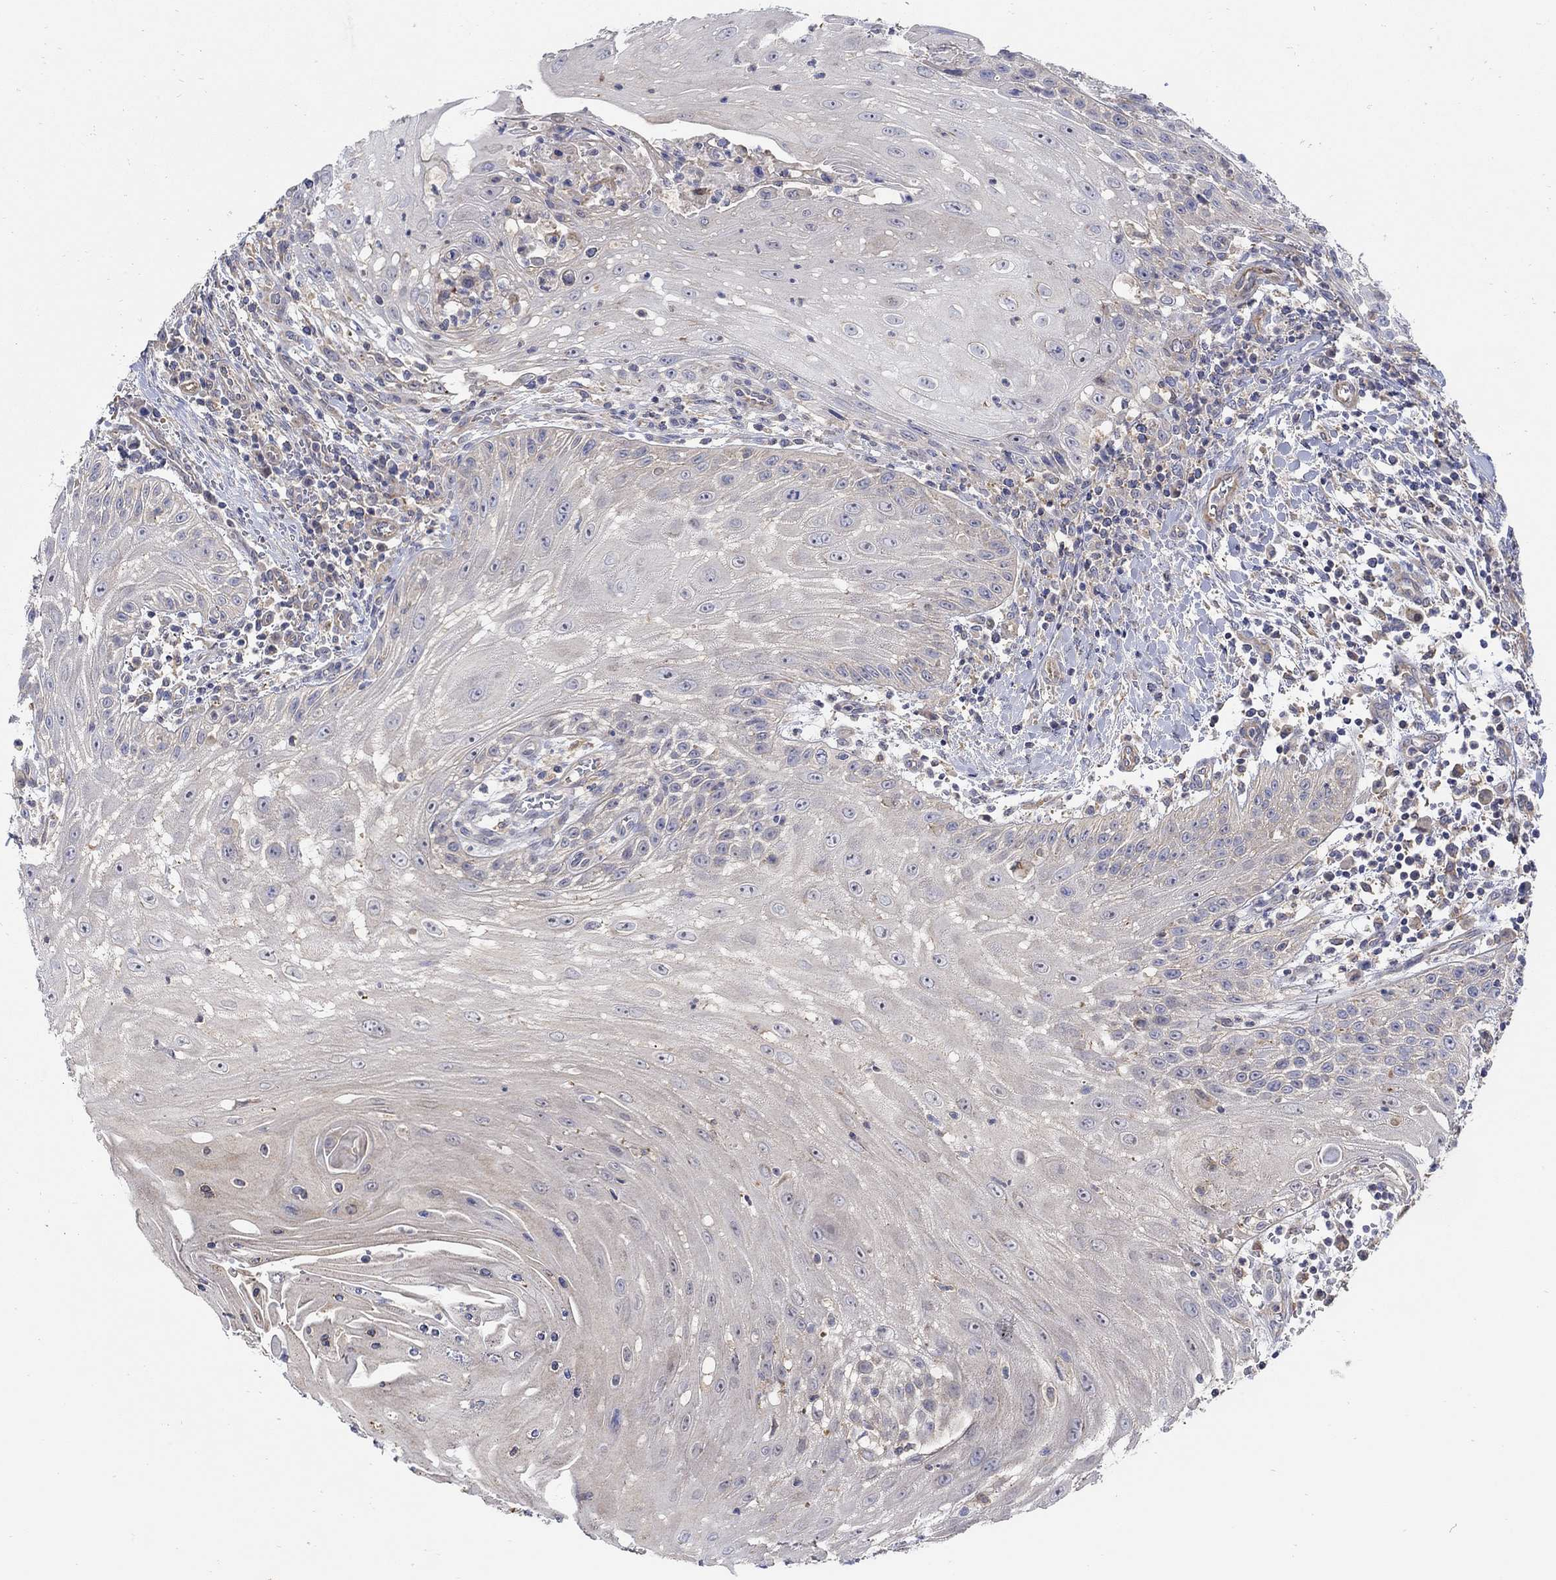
{"staining": {"intensity": "negative", "quantity": "none", "location": "none"}, "tissue": "head and neck cancer", "cell_type": "Tumor cells", "image_type": "cancer", "snomed": [{"axis": "morphology", "description": "Squamous cell carcinoma, NOS"}, {"axis": "topography", "description": "Oral tissue"}, {"axis": "topography", "description": "Head-Neck"}], "caption": "Immunohistochemistry histopathology image of neoplastic tissue: head and neck cancer stained with DAB reveals no significant protein staining in tumor cells. The staining is performed using DAB (3,3'-diaminobenzidine) brown chromogen with nuclei counter-stained in using hematoxylin.", "gene": "TEKT3", "patient": {"sex": "male", "age": 58}}